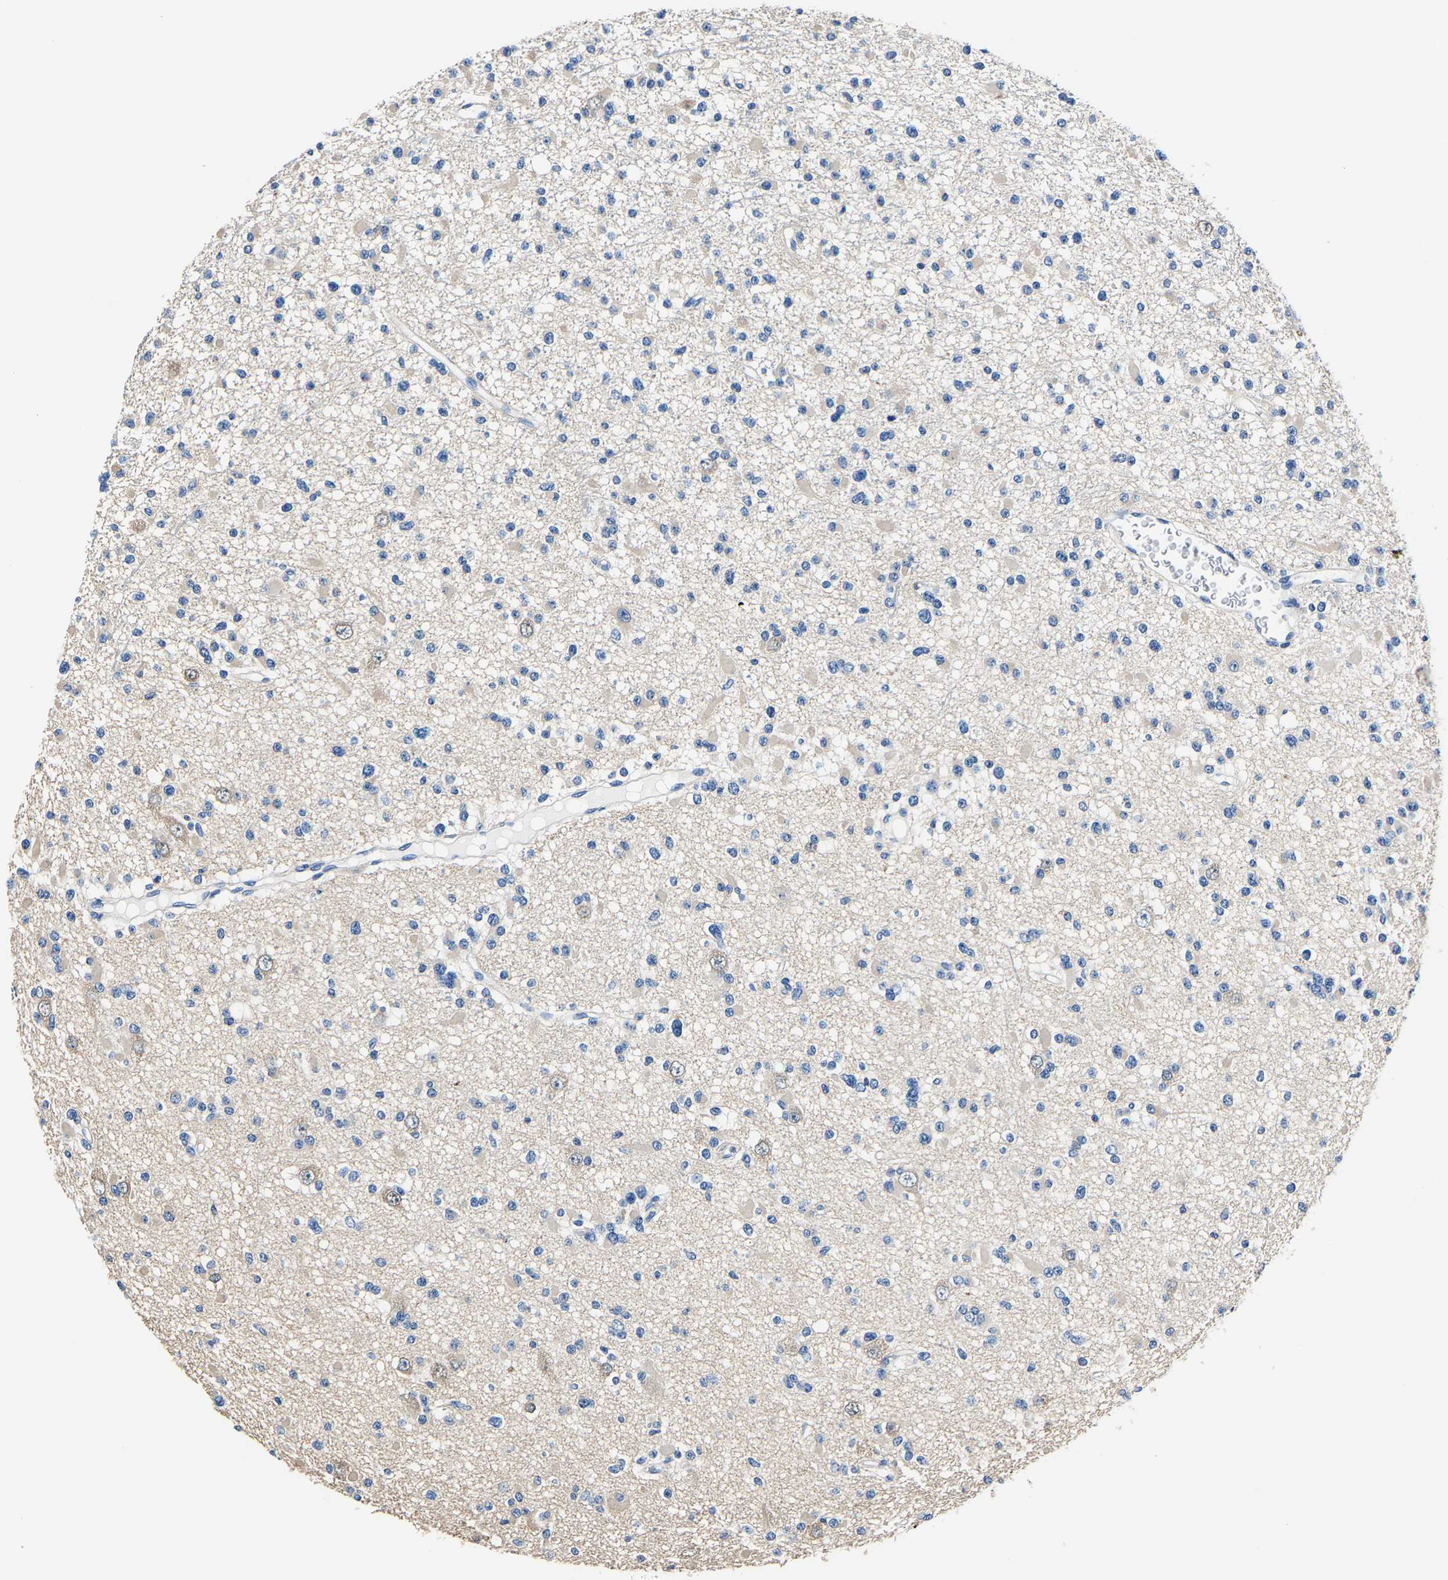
{"staining": {"intensity": "negative", "quantity": "none", "location": "none"}, "tissue": "glioma", "cell_type": "Tumor cells", "image_type": "cancer", "snomed": [{"axis": "morphology", "description": "Glioma, malignant, Low grade"}, {"axis": "topography", "description": "Brain"}], "caption": "This is a histopathology image of immunohistochemistry staining of glioma, which shows no positivity in tumor cells.", "gene": "ALDOB", "patient": {"sex": "female", "age": 22}}